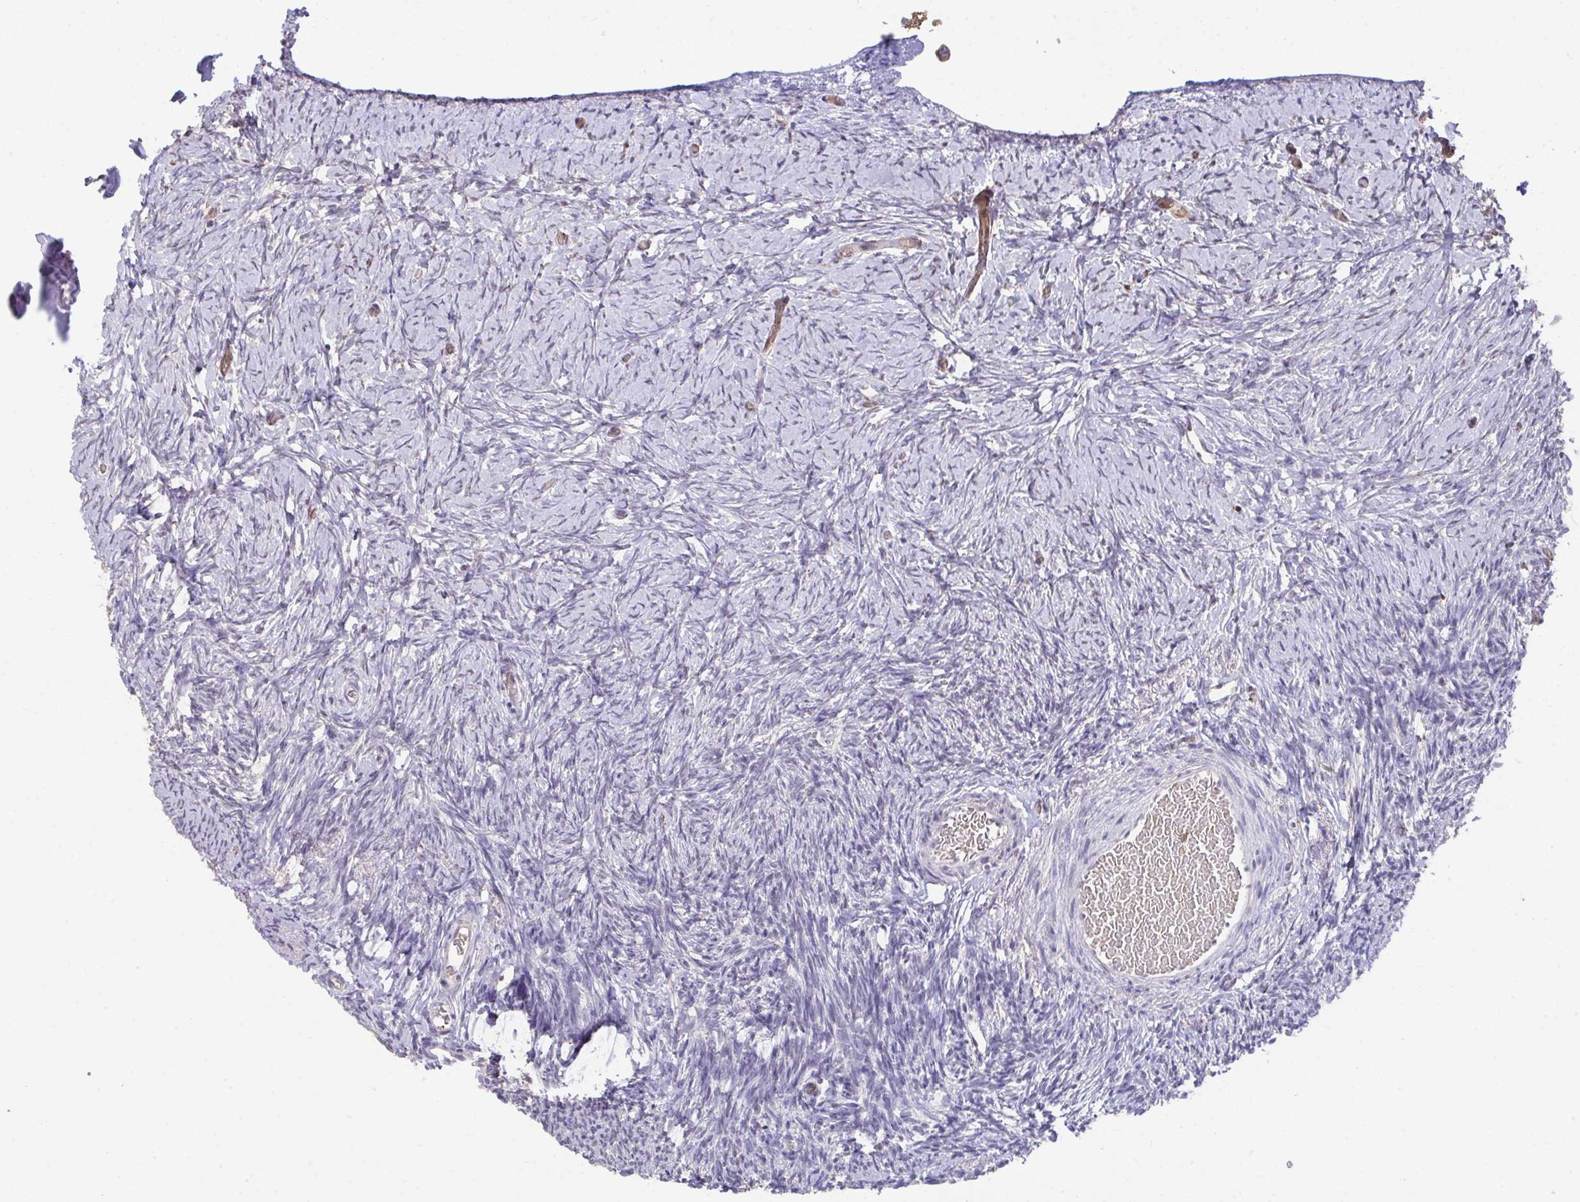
{"staining": {"intensity": "negative", "quantity": "none", "location": "none"}, "tissue": "ovary", "cell_type": "Follicle cells", "image_type": "normal", "snomed": [{"axis": "morphology", "description": "Normal tissue, NOS"}, {"axis": "topography", "description": "Ovary"}], "caption": "There is no significant expression in follicle cells of ovary. The staining was performed using DAB to visualize the protein expression in brown, while the nuclei were stained in blue with hematoxylin (Magnification: 20x).", "gene": "SENP3", "patient": {"sex": "female", "age": 39}}